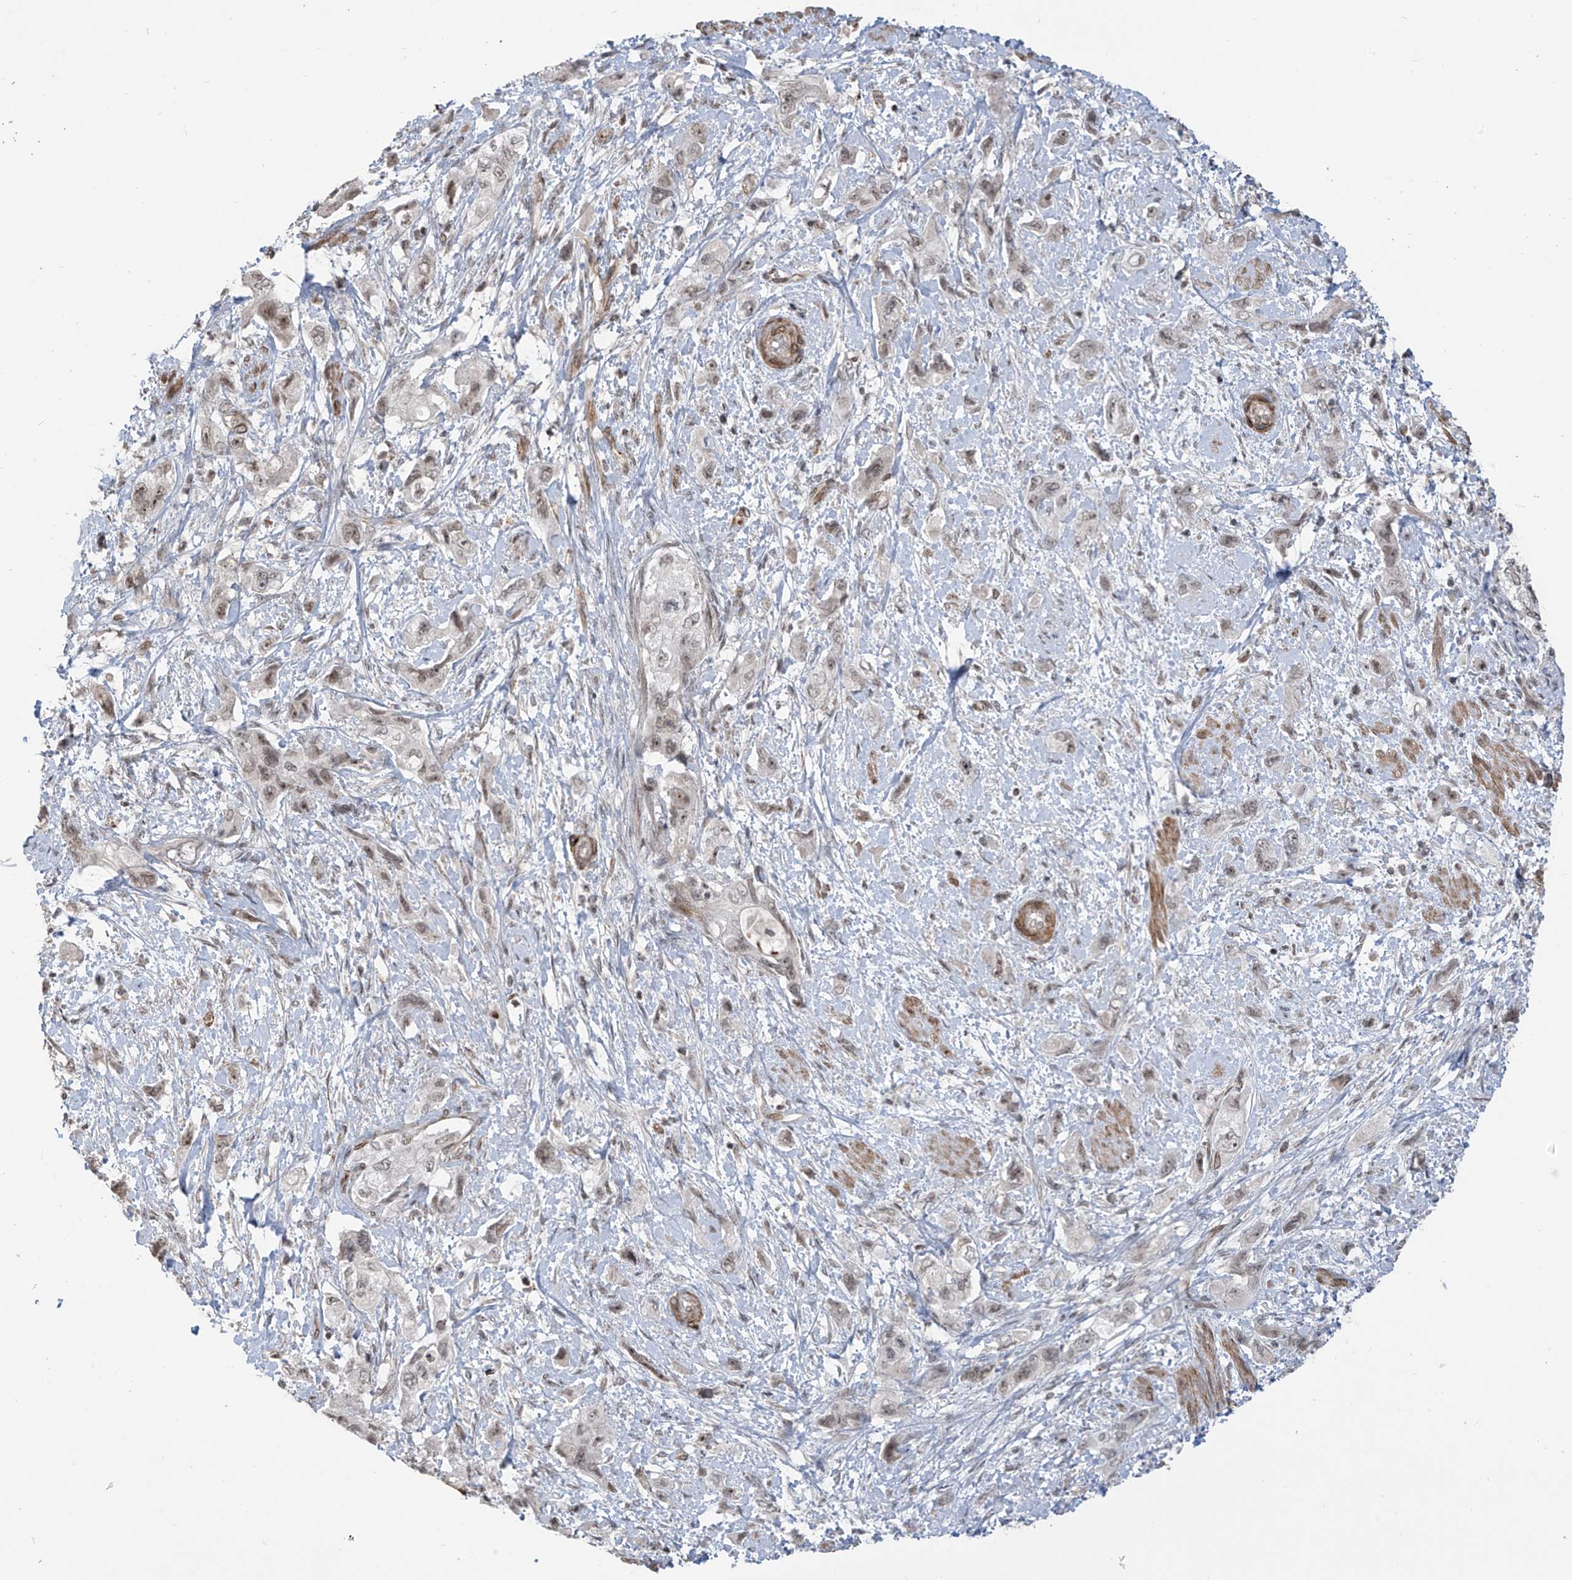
{"staining": {"intensity": "weak", "quantity": ">75%", "location": "nuclear"}, "tissue": "pancreatic cancer", "cell_type": "Tumor cells", "image_type": "cancer", "snomed": [{"axis": "morphology", "description": "Adenocarcinoma, NOS"}, {"axis": "topography", "description": "Pancreas"}], "caption": "Tumor cells reveal low levels of weak nuclear expression in about >75% of cells in human pancreatic adenocarcinoma. (IHC, brightfield microscopy, high magnification).", "gene": "METAP1D", "patient": {"sex": "female", "age": 73}}